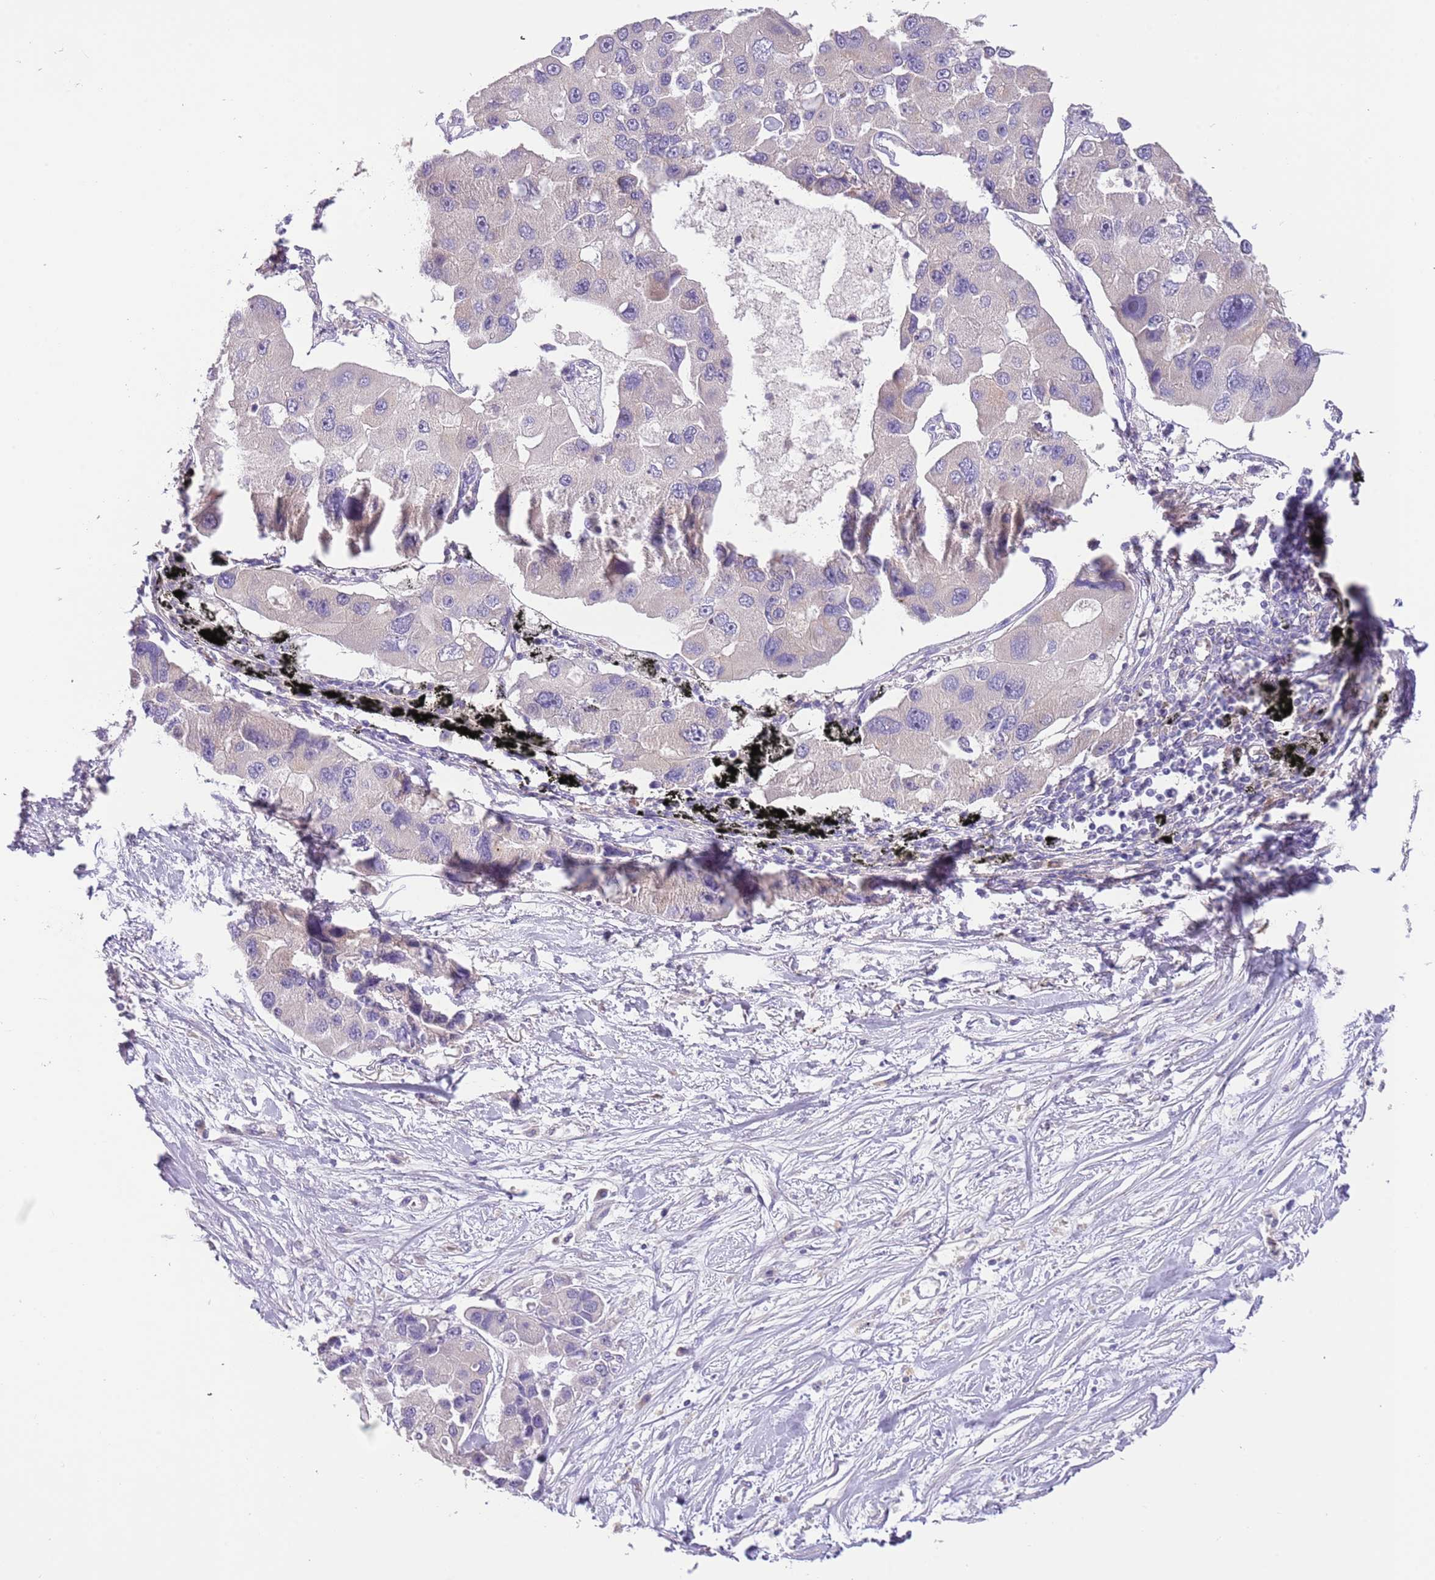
{"staining": {"intensity": "negative", "quantity": "none", "location": "none"}, "tissue": "lung cancer", "cell_type": "Tumor cells", "image_type": "cancer", "snomed": [{"axis": "morphology", "description": "Adenocarcinoma, NOS"}, {"axis": "topography", "description": "Lung"}], "caption": "Lung cancer (adenocarcinoma) stained for a protein using immunohistochemistry (IHC) reveals no expression tumor cells.", "gene": "ZNF658", "patient": {"sex": "female", "age": 54}}